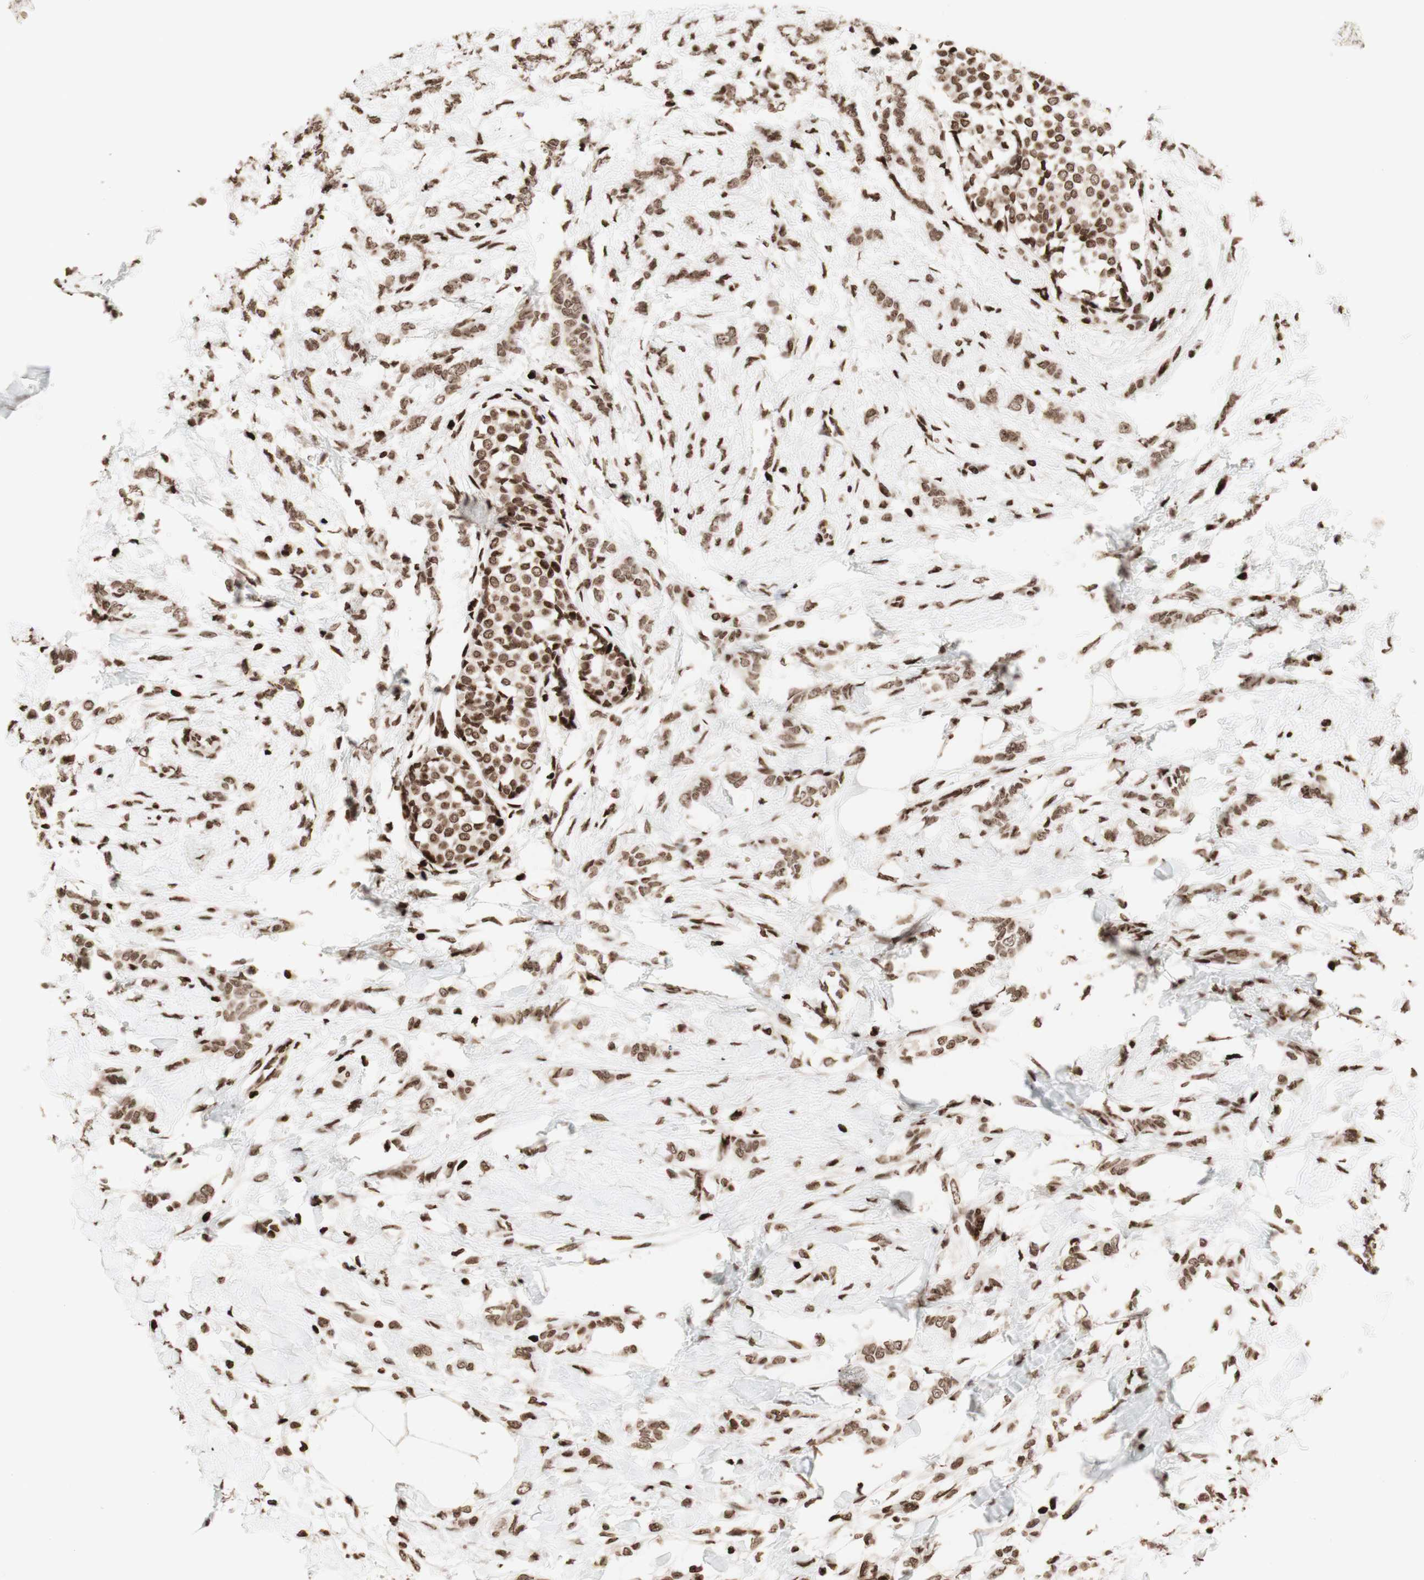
{"staining": {"intensity": "moderate", "quantity": ">75%", "location": "nuclear"}, "tissue": "breast cancer", "cell_type": "Tumor cells", "image_type": "cancer", "snomed": [{"axis": "morphology", "description": "Lobular carcinoma, in situ"}, {"axis": "morphology", "description": "Lobular carcinoma"}, {"axis": "topography", "description": "Breast"}], "caption": "An immunohistochemistry photomicrograph of neoplastic tissue is shown. Protein staining in brown labels moderate nuclear positivity in breast cancer within tumor cells.", "gene": "NCAPD2", "patient": {"sex": "female", "age": 41}}